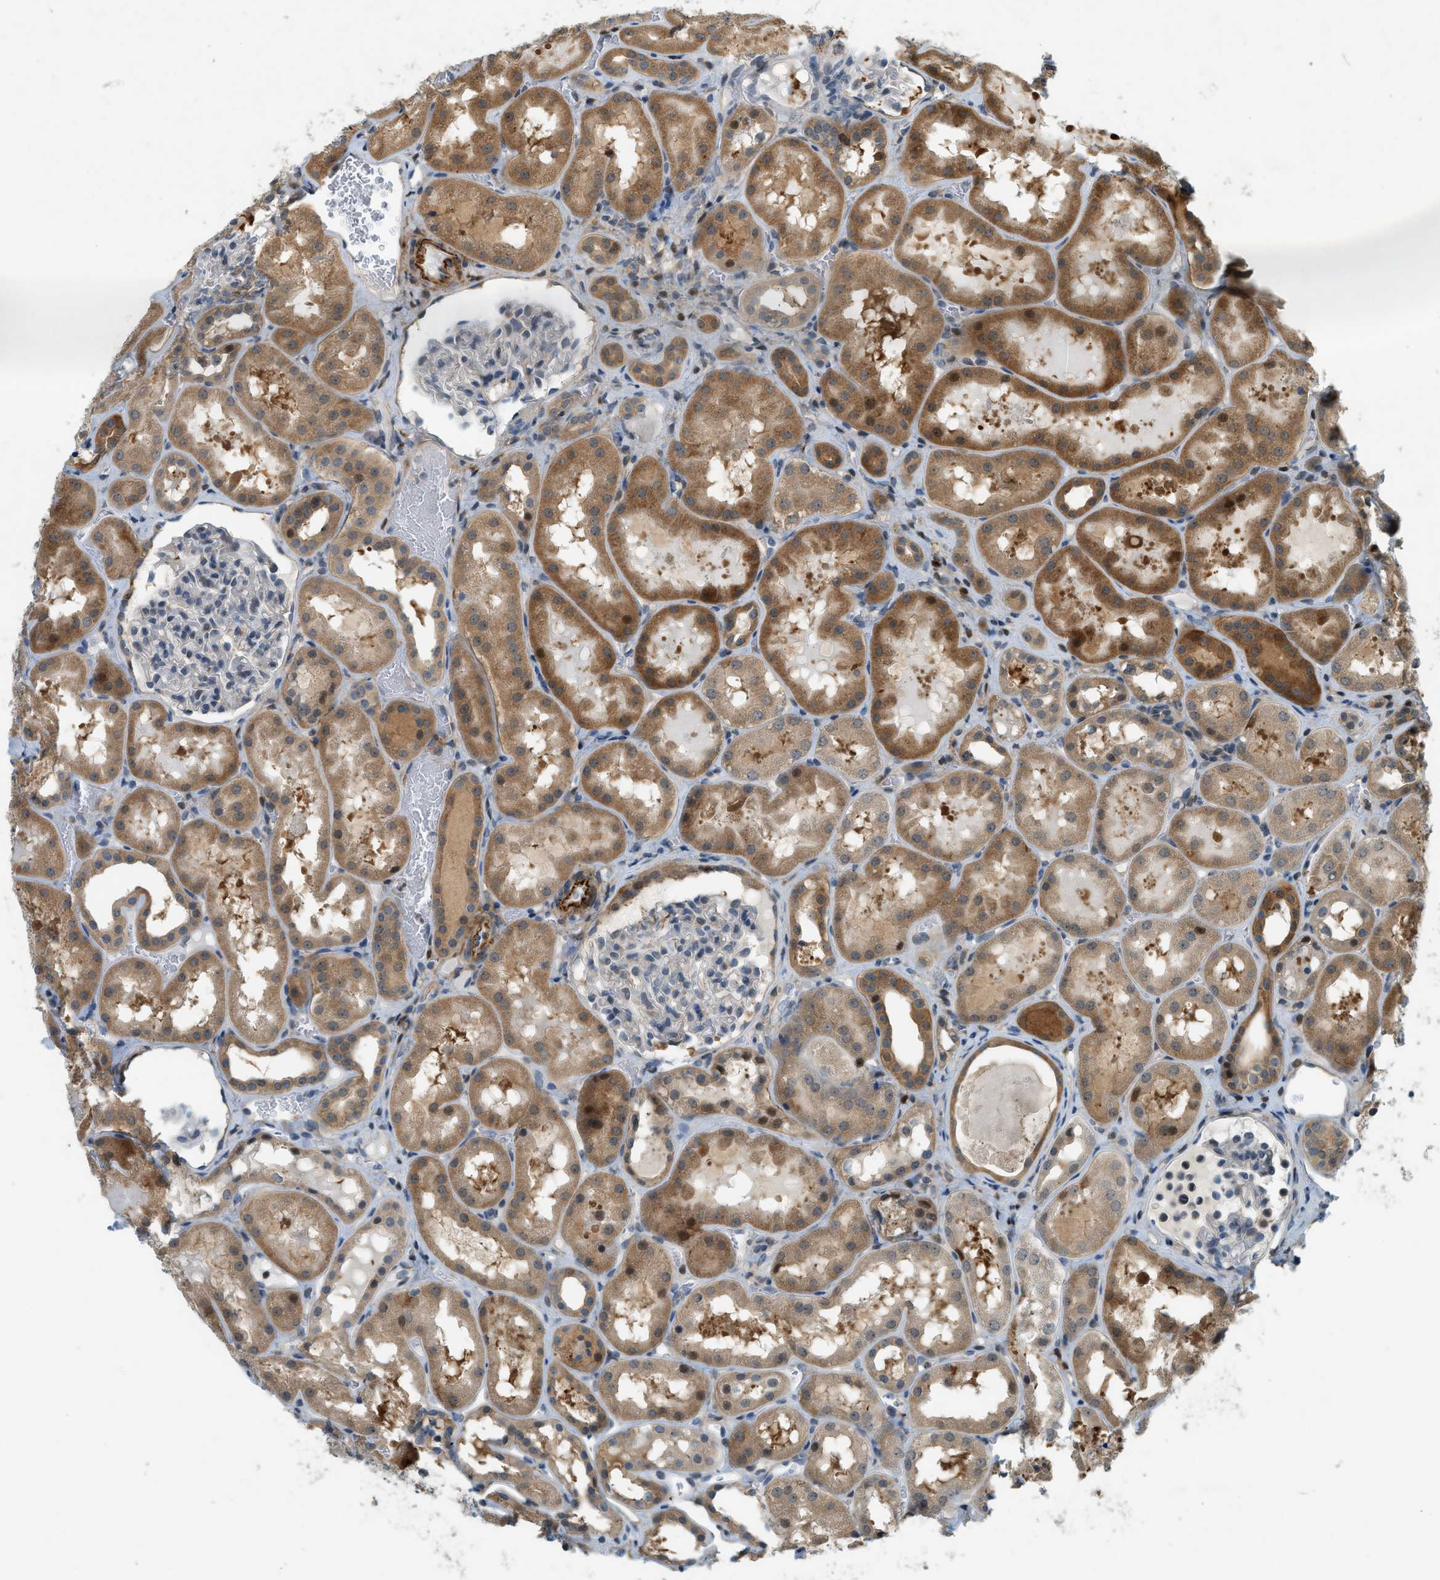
{"staining": {"intensity": "negative", "quantity": "none", "location": "none"}, "tissue": "kidney", "cell_type": "Cells in glomeruli", "image_type": "normal", "snomed": [{"axis": "morphology", "description": "Normal tissue, NOS"}, {"axis": "topography", "description": "Kidney"}, {"axis": "topography", "description": "Urinary bladder"}], "caption": "A high-resolution image shows IHC staining of normal kidney, which demonstrates no significant expression in cells in glomeruli. Nuclei are stained in blue.", "gene": "PDCL3", "patient": {"sex": "male", "age": 16}}